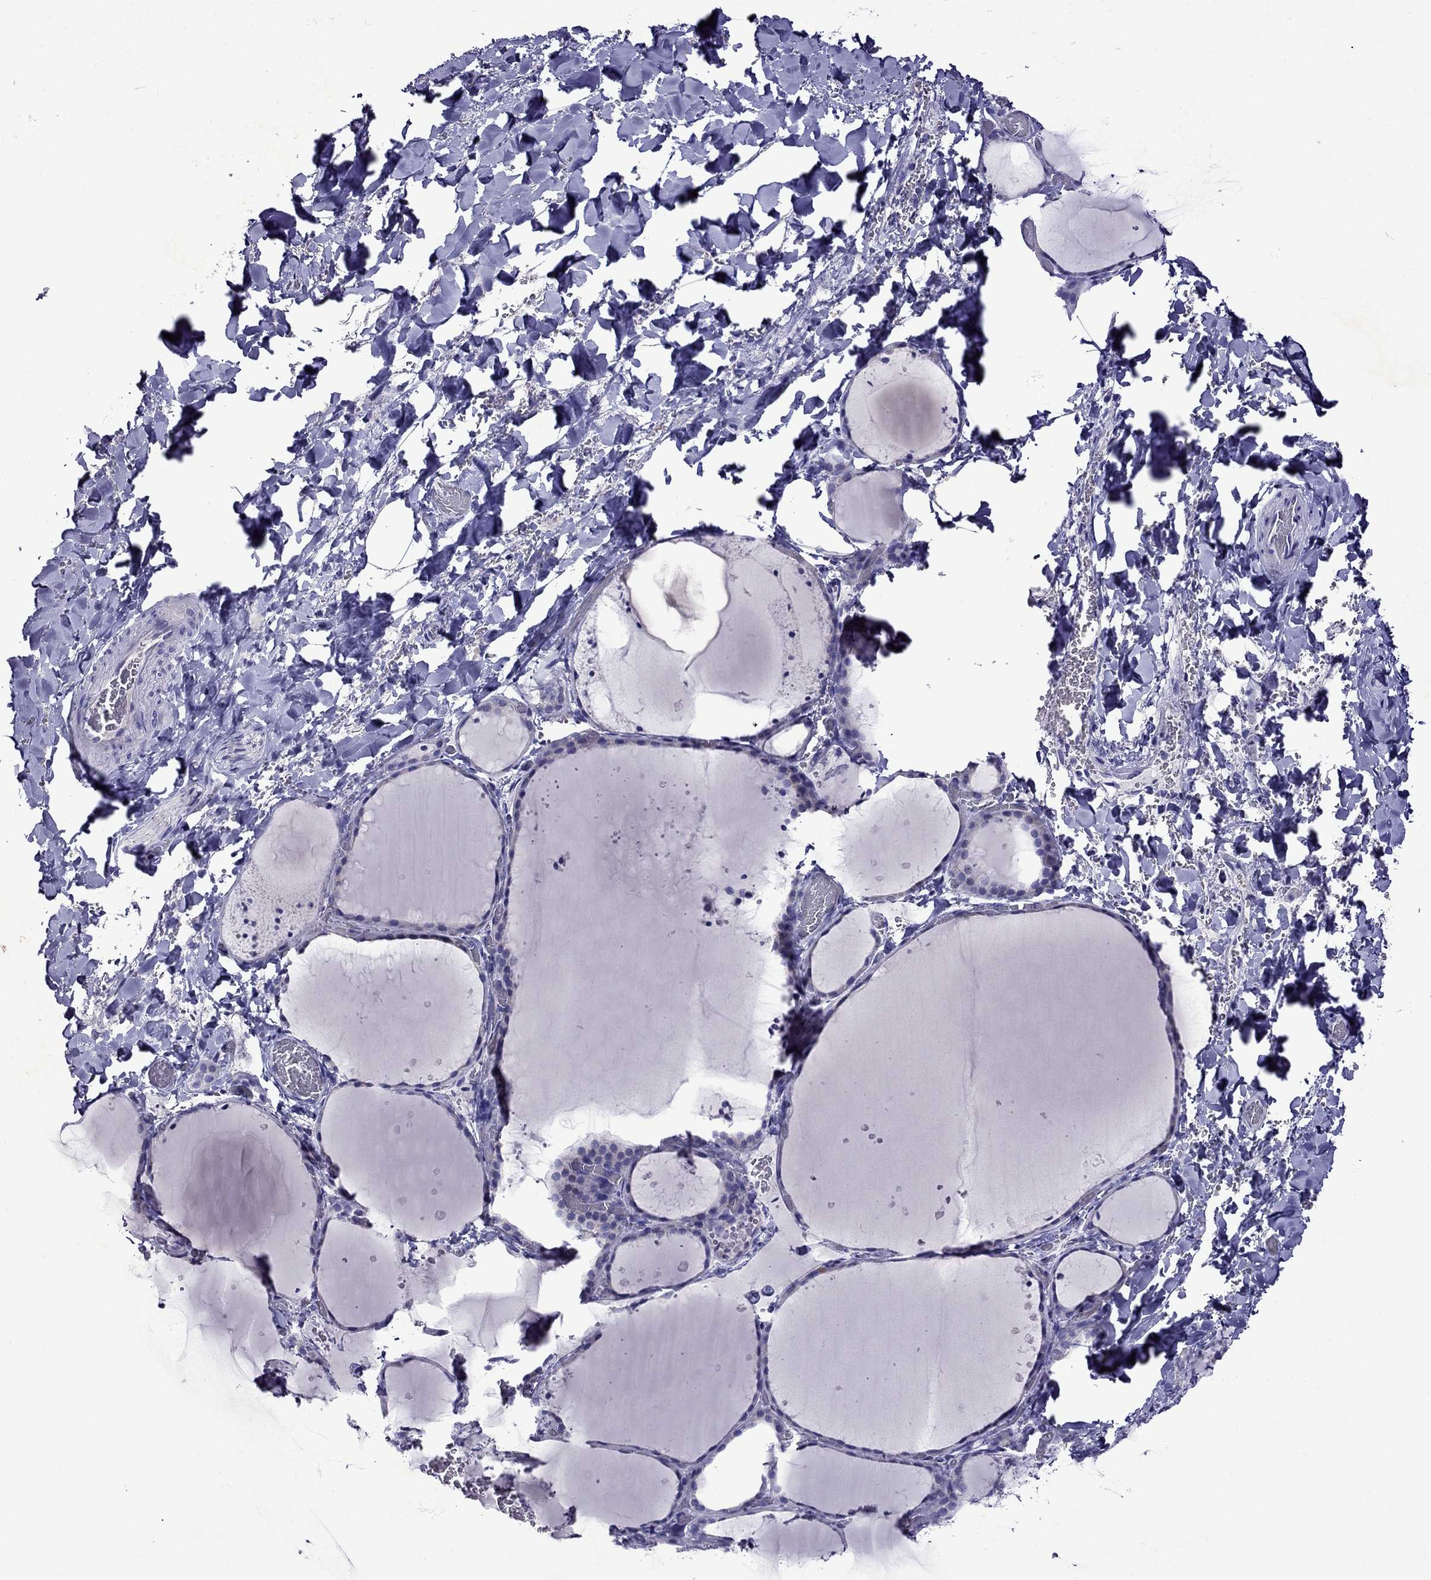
{"staining": {"intensity": "negative", "quantity": "none", "location": "none"}, "tissue": "thyroid gland", "cell_type": "Glandular cells", "image_type": "normal", "snomed": [{"axis": "morphology", "description": "Normal tissue, NOS"}, {"axis": "topography", "description": "Thyroid gland"}], "caption": "DAB (3,3'-diaminobenzidine) immunohistochemical staining of unremarkable human thyroid gland exhibits no significant positivity in glandular cells. (DAB (3,3'-diaminobenzidine) IHC visualized using brightfield microscopy, high magnification).", "gene": "TDRD1", "patient": {"sex": "female", "age": 36}}